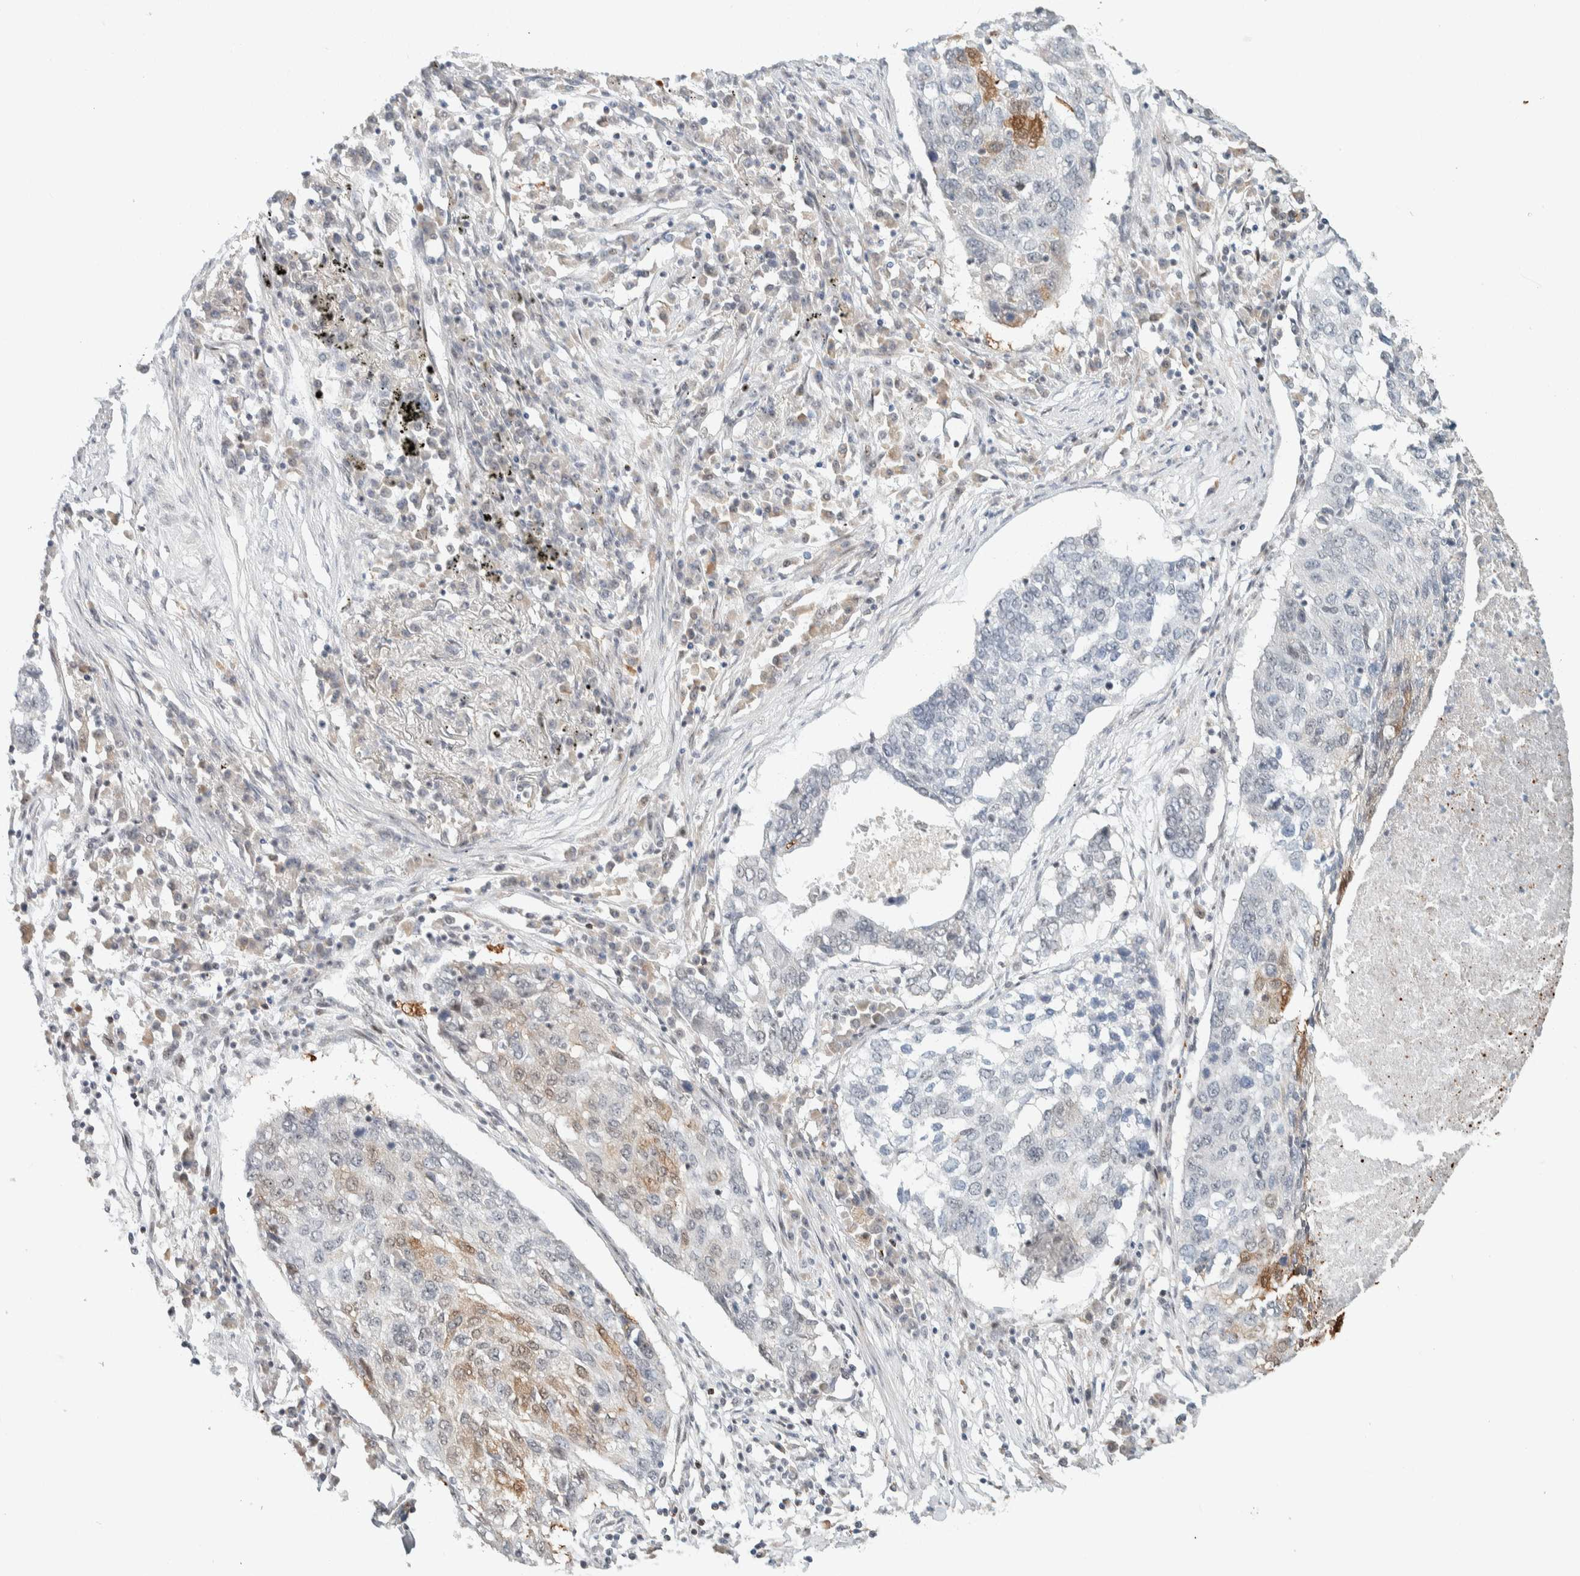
{"staining": {"intensity": "weak", "quantity": "<25%", "location": "nuclear"}, "tissue": "lung cancer", "cell_type": "Tumor cells", "image_type": "cancer", "snomed": [{"axis": "morphology", "description": "Squamous cell carcinoma, NOS"}, {"axis": "topography", "description": "Lung"}], "caption": "Human lung squamous cell carcinoma stained for a protein using immunohistochemistry (IHC) displays no expression in tumor cells.", "gene": "ZBTB2", "patient": {"sex": "female", "age": 63}}